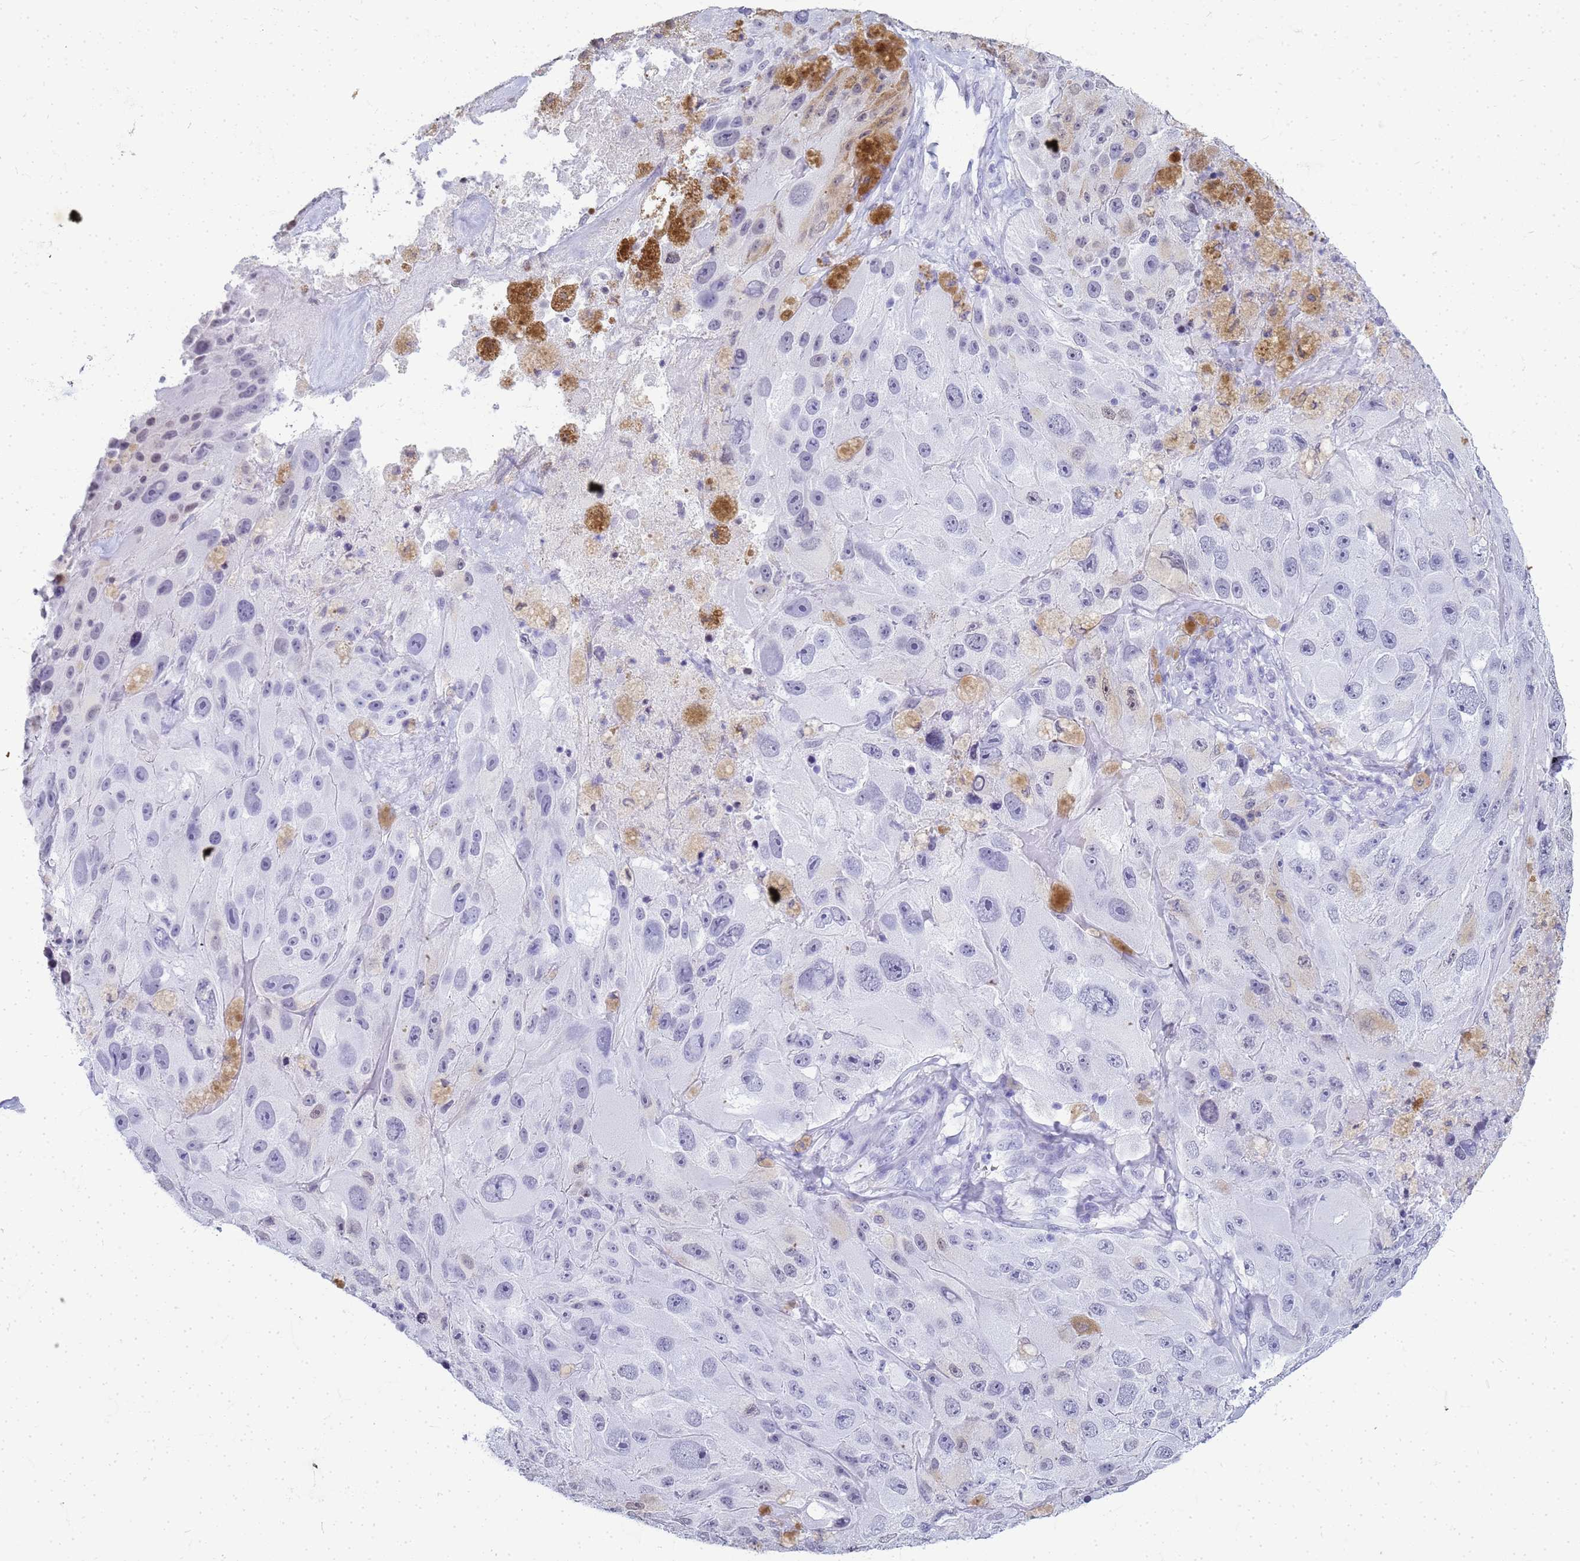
{"staining": {"intensity": "negative", "quantity": "none", "location": "none"}, "tissue": "melanoma", "cell_type": "Tumor cells", "image_type": "cancer", "snomed": [{"axis": "morphology", "description": "Malignant melanoma, Metastatic site"}, {"axis": "topography", "description": "Lymph node"}], "caption": "Image shows no protein expression in tumor cells of melanoma tissue. The staining was performed using DAB (3,3'-diaminobenzidine) to visualize the protein expression in brown, while the nuclei were stained in blue with hematoxylin (Magnification: 20x).", "gene": "SLC7A9", "patient": {"sex": "male", "age": 62}}